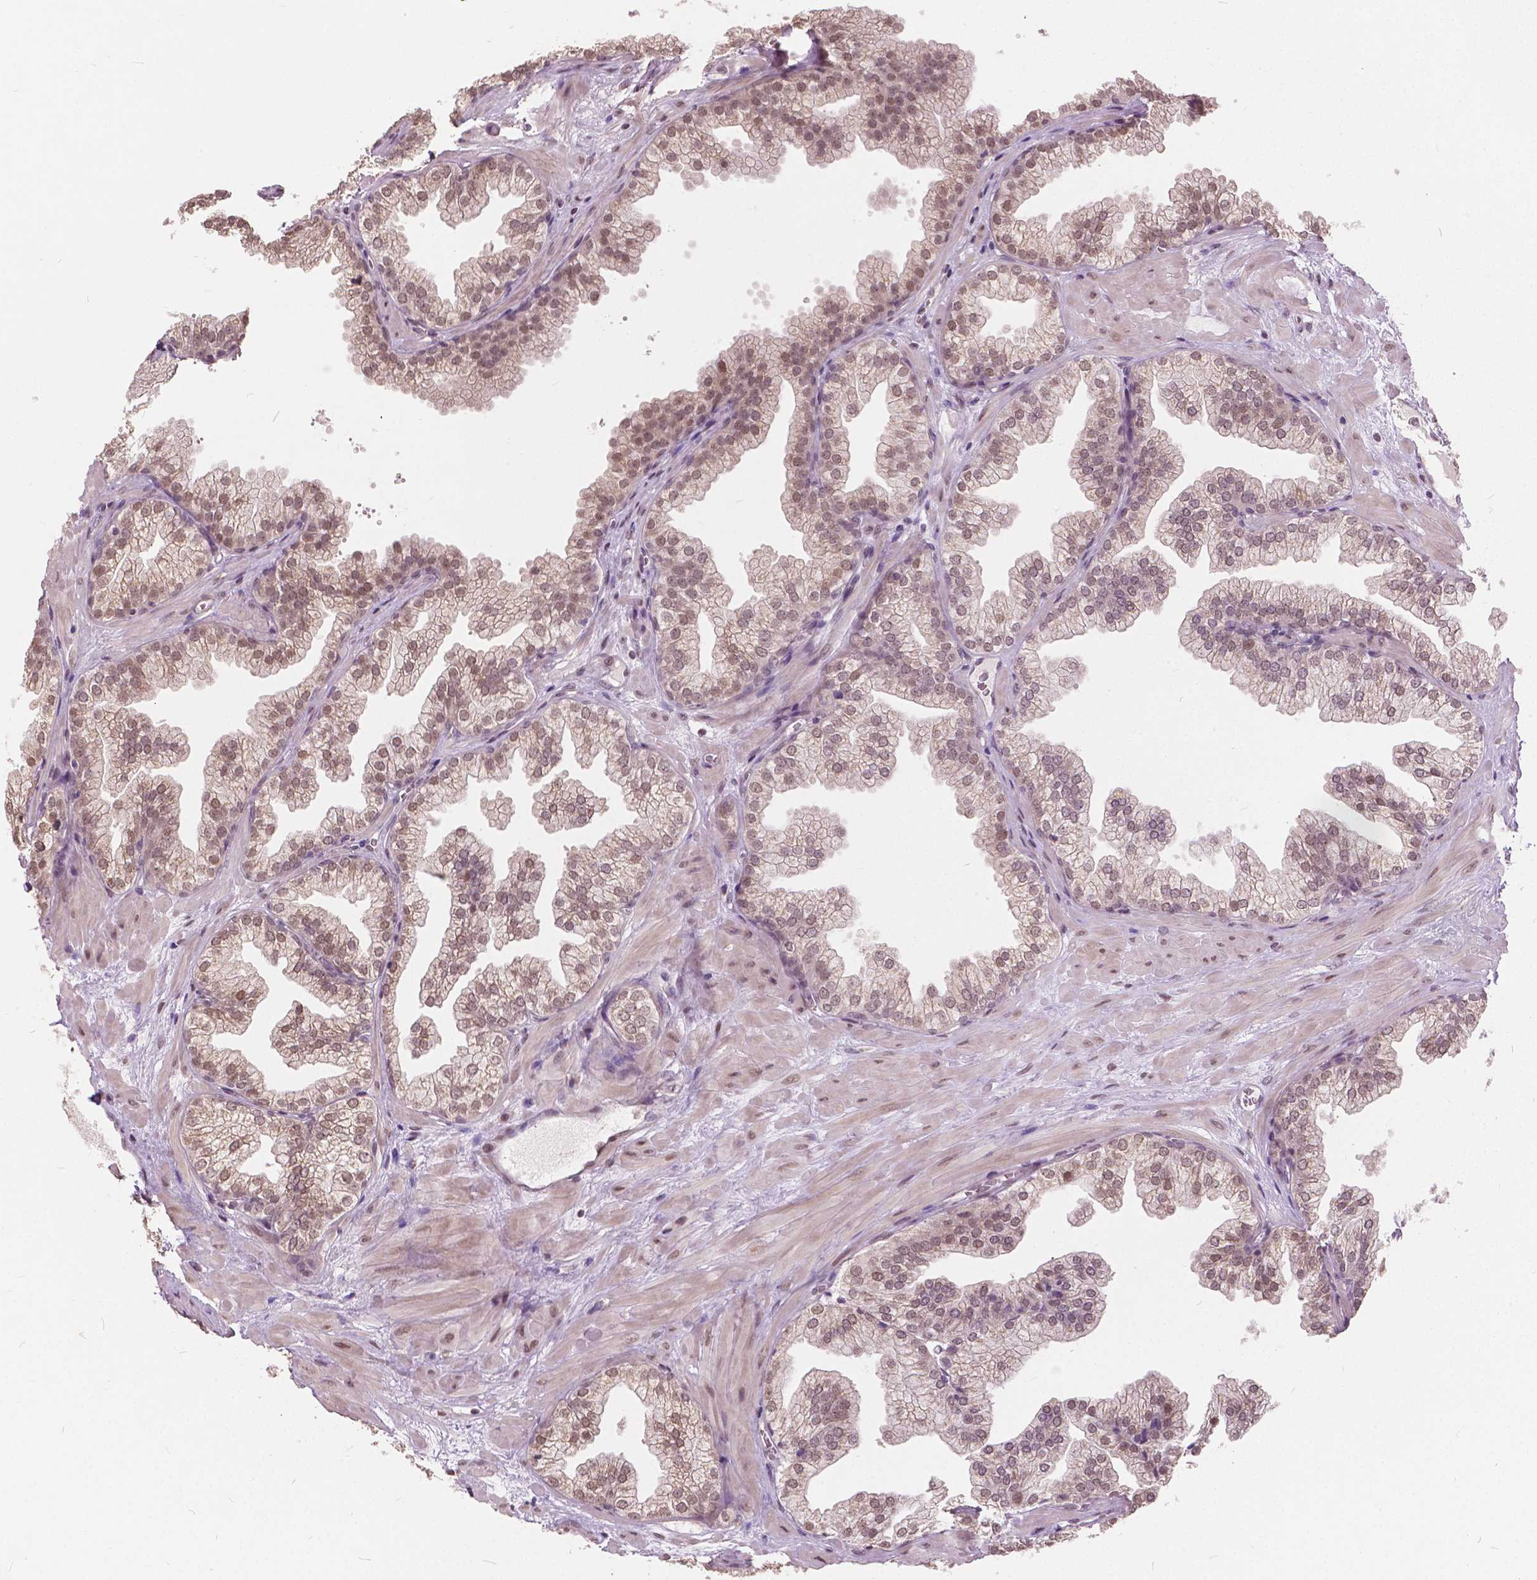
{"staining": {"intensity": "moderate", "quantity": ">75%", "location": "nuclear"}, "tissue": "prostate", "cell_type": "Glandular cells", "image_type": "normal", "snomed": [{"axis": "morphology", "description": "Normal tissue, NOS"}, {"axis": "topography", "description": "Prostate"}], "caption": "High-power microscopy captured an immunohistochemistry image of unremarkable prostate, revealing moderate nuclear expression in approximately >75% of glandular cells. (brown staining indicates protein expression, while blue staining denotes nuclei).", "gene": "HOXA10", "patient": {"sex": "male", "age": 37}}